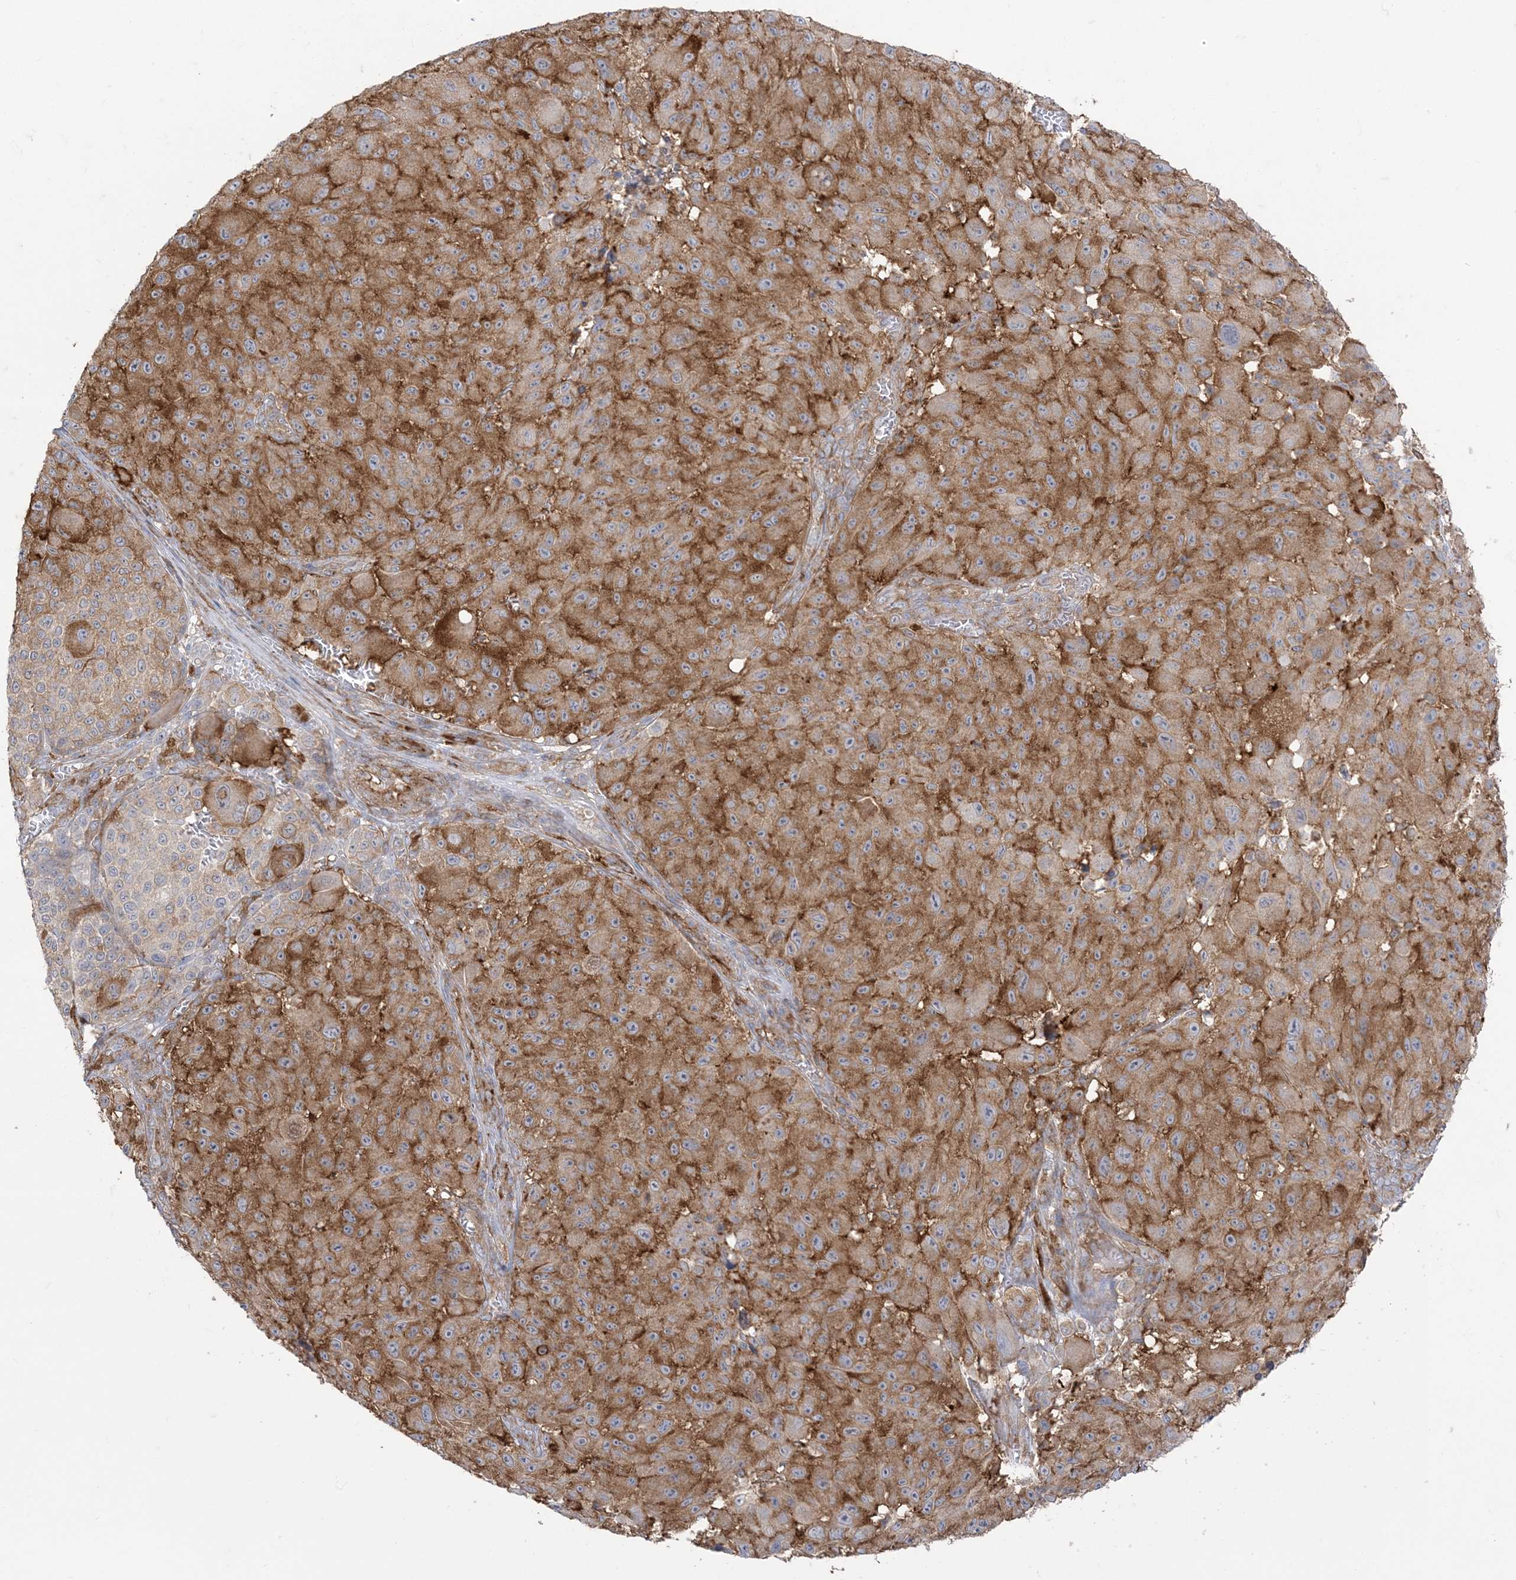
{"staining": {"intensity": "moderate", "quantity": ">75%", "location": "cytoplasmic/membranous"}, "tissue": "melanoma", "cell_type": "Tumor cells", "image_type": "cancer", "snomed": [{"axis": "morphology", "description": "Malignant melanoma, NOS"}, {"axis": "topography", "description": "Skin"}], "caption": "This is an image of immunohistochemistry staining of malignant melanoma, which shows moderate positivity in the cytoplasmic/membranous of tumor cells.", "gene": "DERL3", "patient": {"sex": "male", "age": 83}}